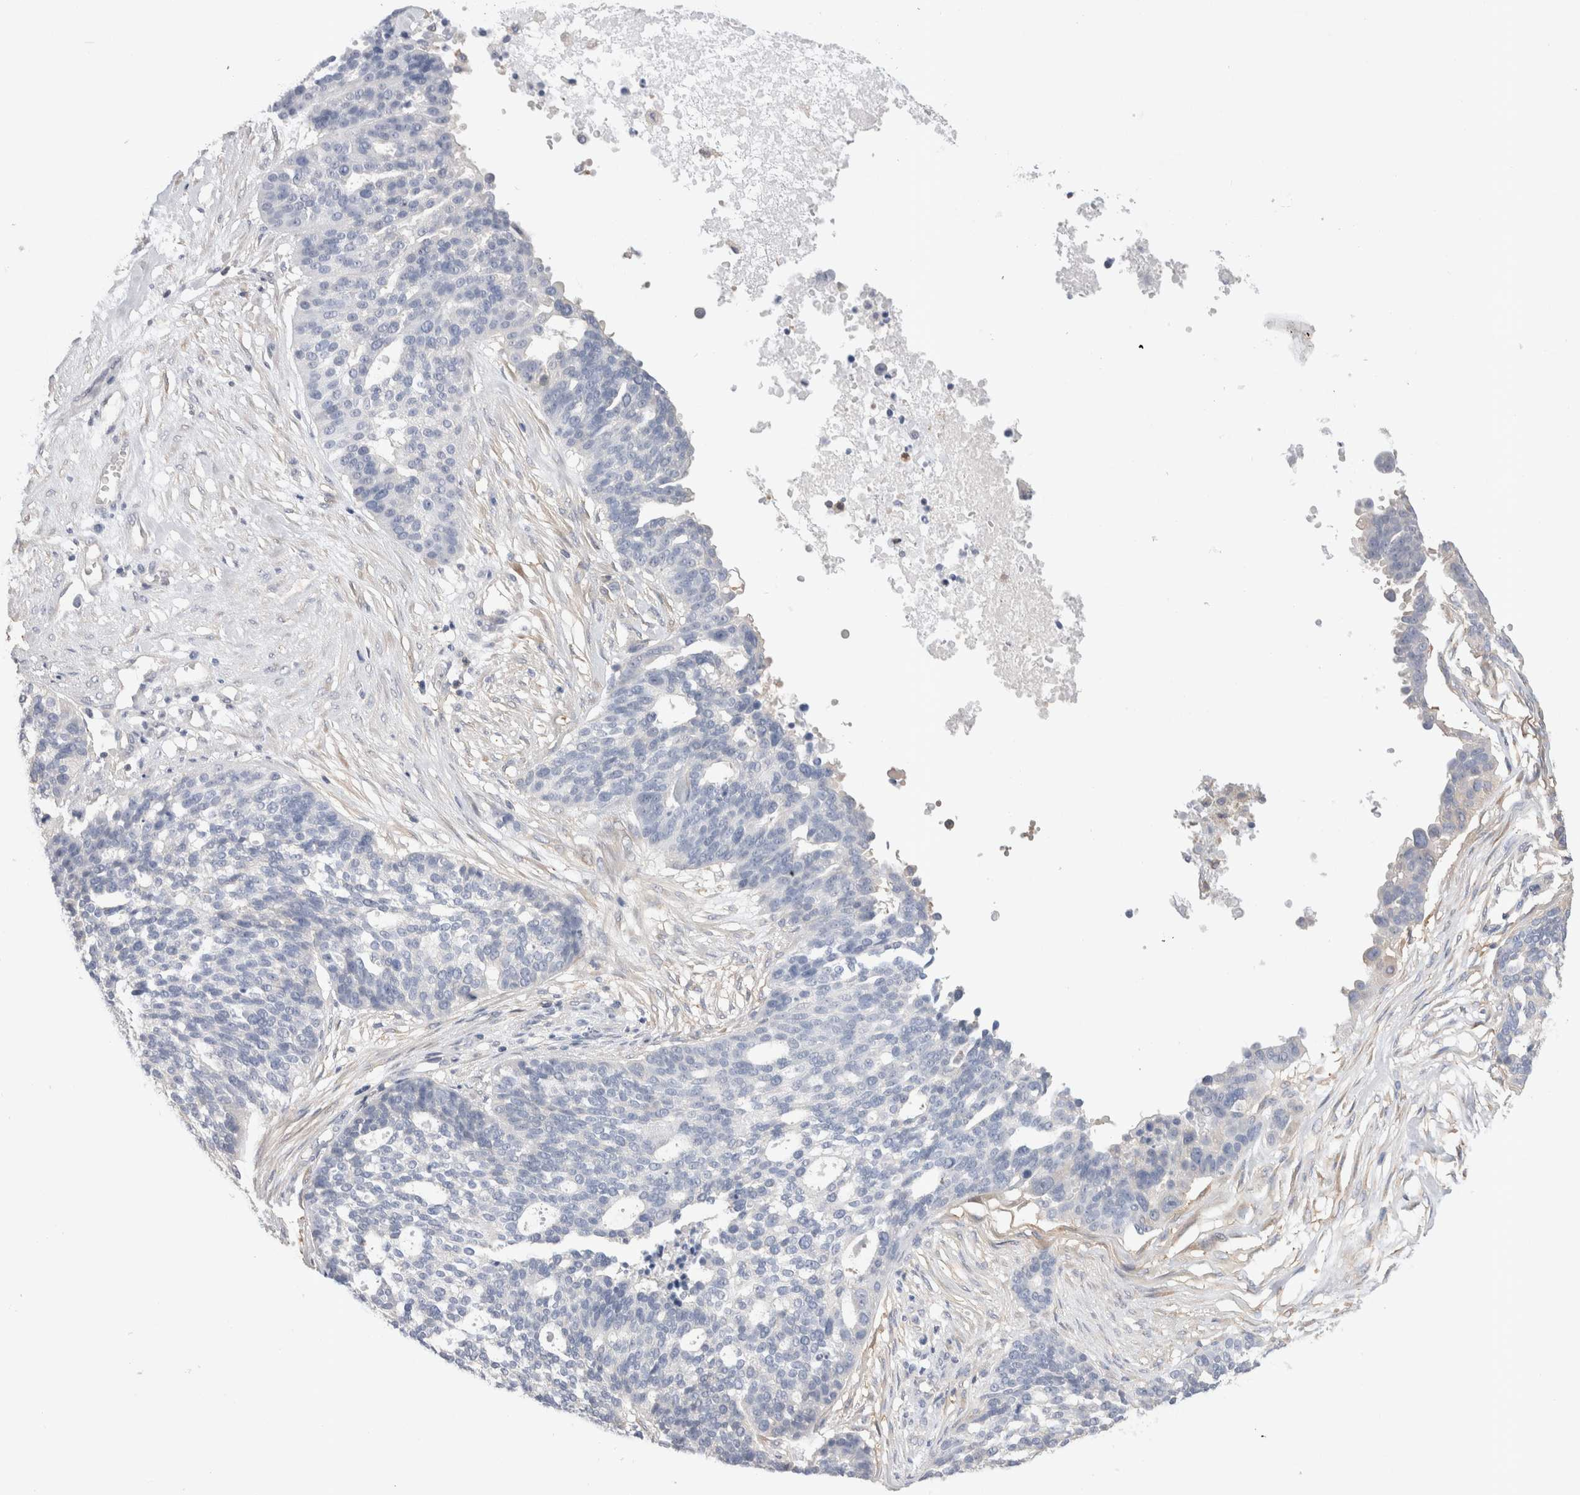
{"staining": {"intensity": "negative", "quantity": "none", "location": "none"}, "tissue": "ovarian cancer", "cell_type": "Tumor cells", "image_type": "cancer", "snomed": [{"axis": "morphology", "description": "Cystadenocarcinoma, serous, NOS"}, {"axis": "topography", "description": "Ovary"}], "caption": "This histopathology image is of ovarian cancer stained with immunohistochemistry to label a protein in brown with the nuclei are counter-stained blue. There is no staining in tumor cells. (DAB (3,3'-diaminobenzidine) immunohistochemistry visualized using brightfield microscopy, high magnification).", "gene": "CAPN2", "patient": {"sex": "female", "age": 59}}